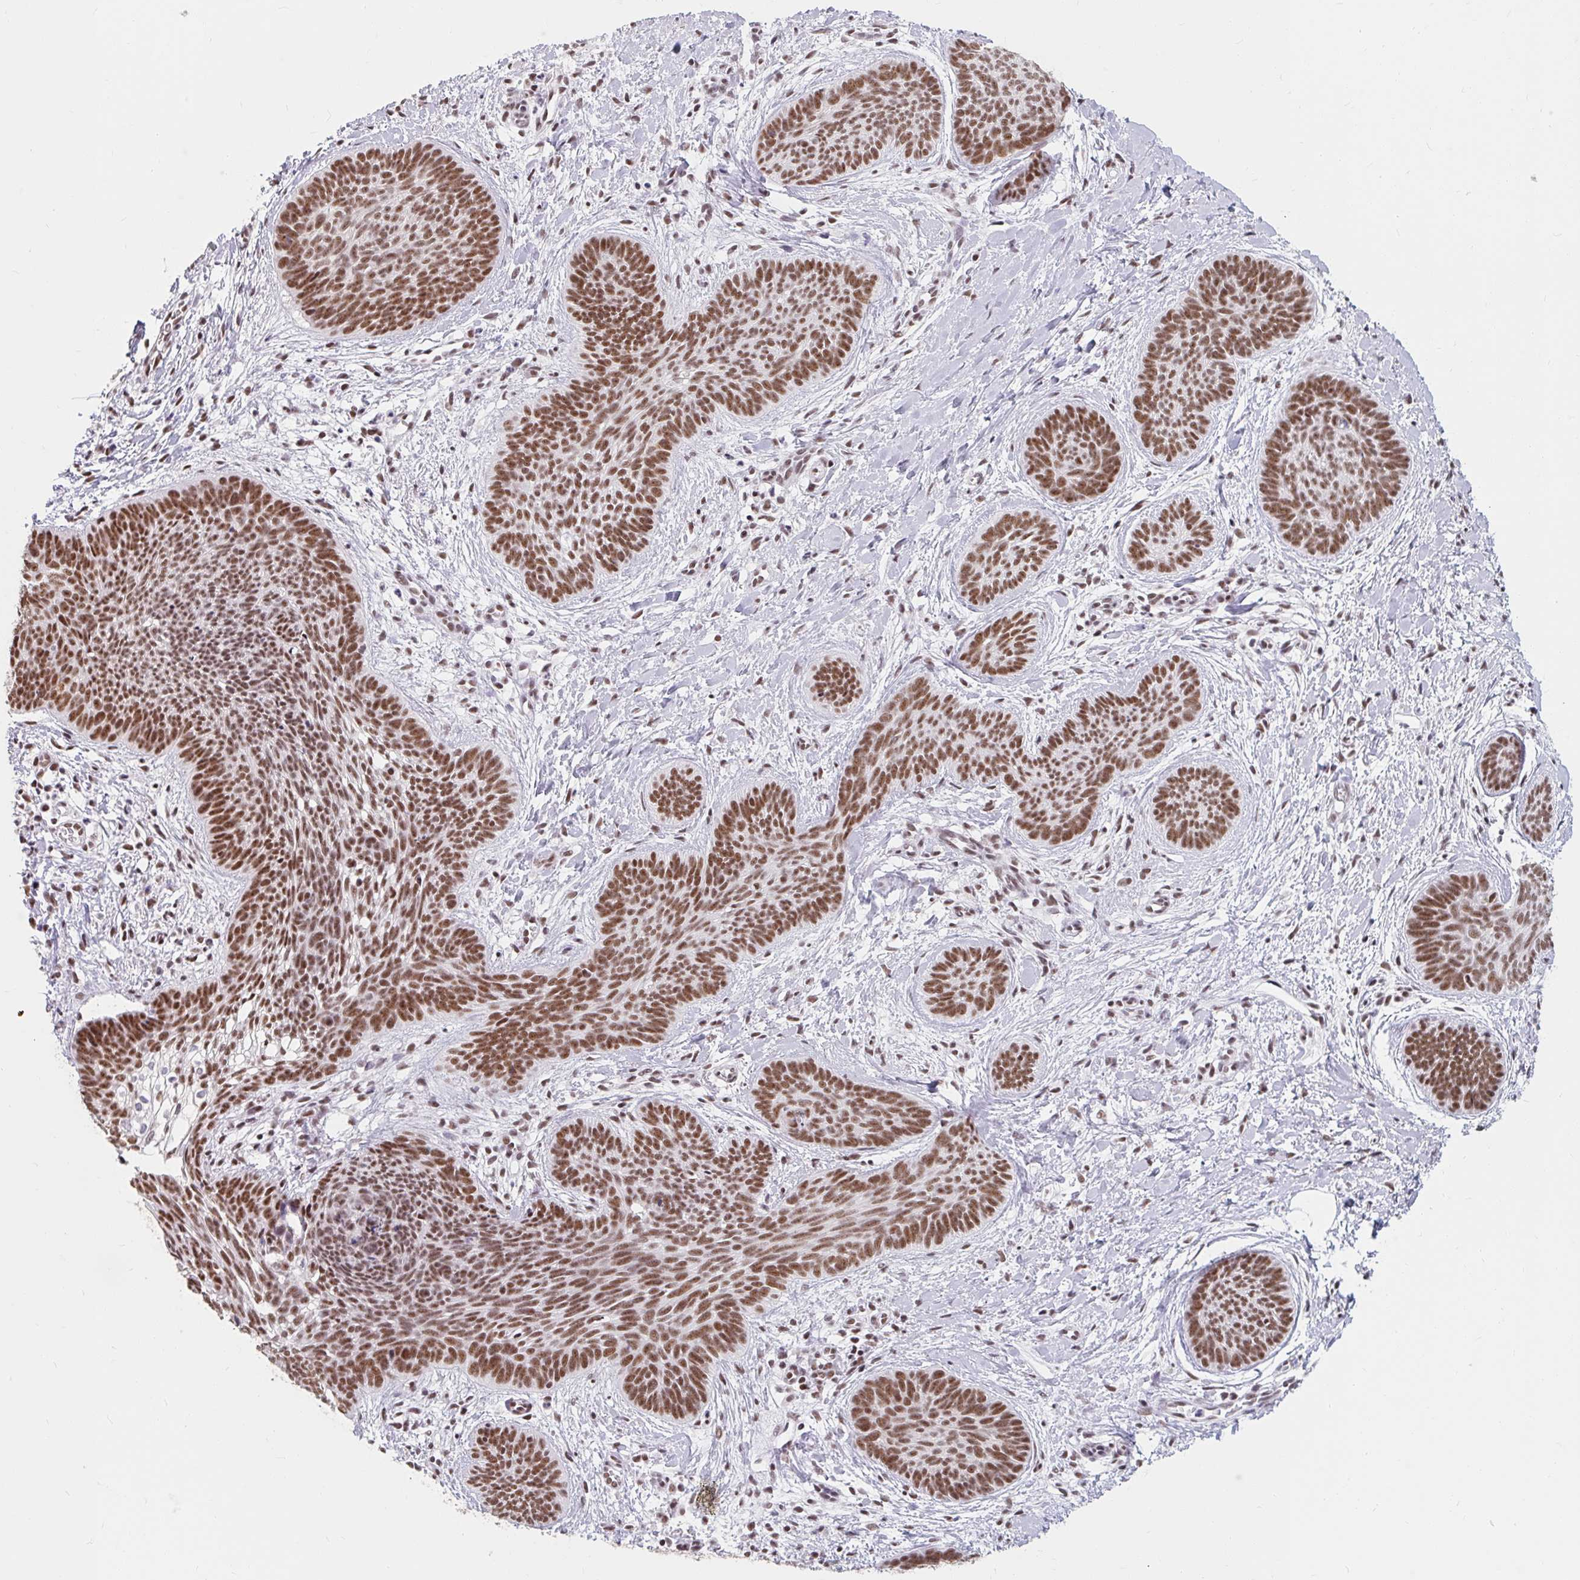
{"staining": {"intensity": "moderate", "quantity": ">75%", "location": "nuclear"}, "tissue": "skin cancer", "cell_type": "Tumor cells", "image_type": "cancer", "snomed": [{"axis": "morphology", "description": "Basal cell carcinoma"}, {"axis": "topography", "description": "Skin"}], "caption": "Approximately >75% of tumor cells in human basal cell carcinoma (skin) demonstrate moderate nuclear protein positivity as visualized by brown immunohistochemical staining.", "gene": "SRSF10", "patient": {"sex": "female", "age": 81}}